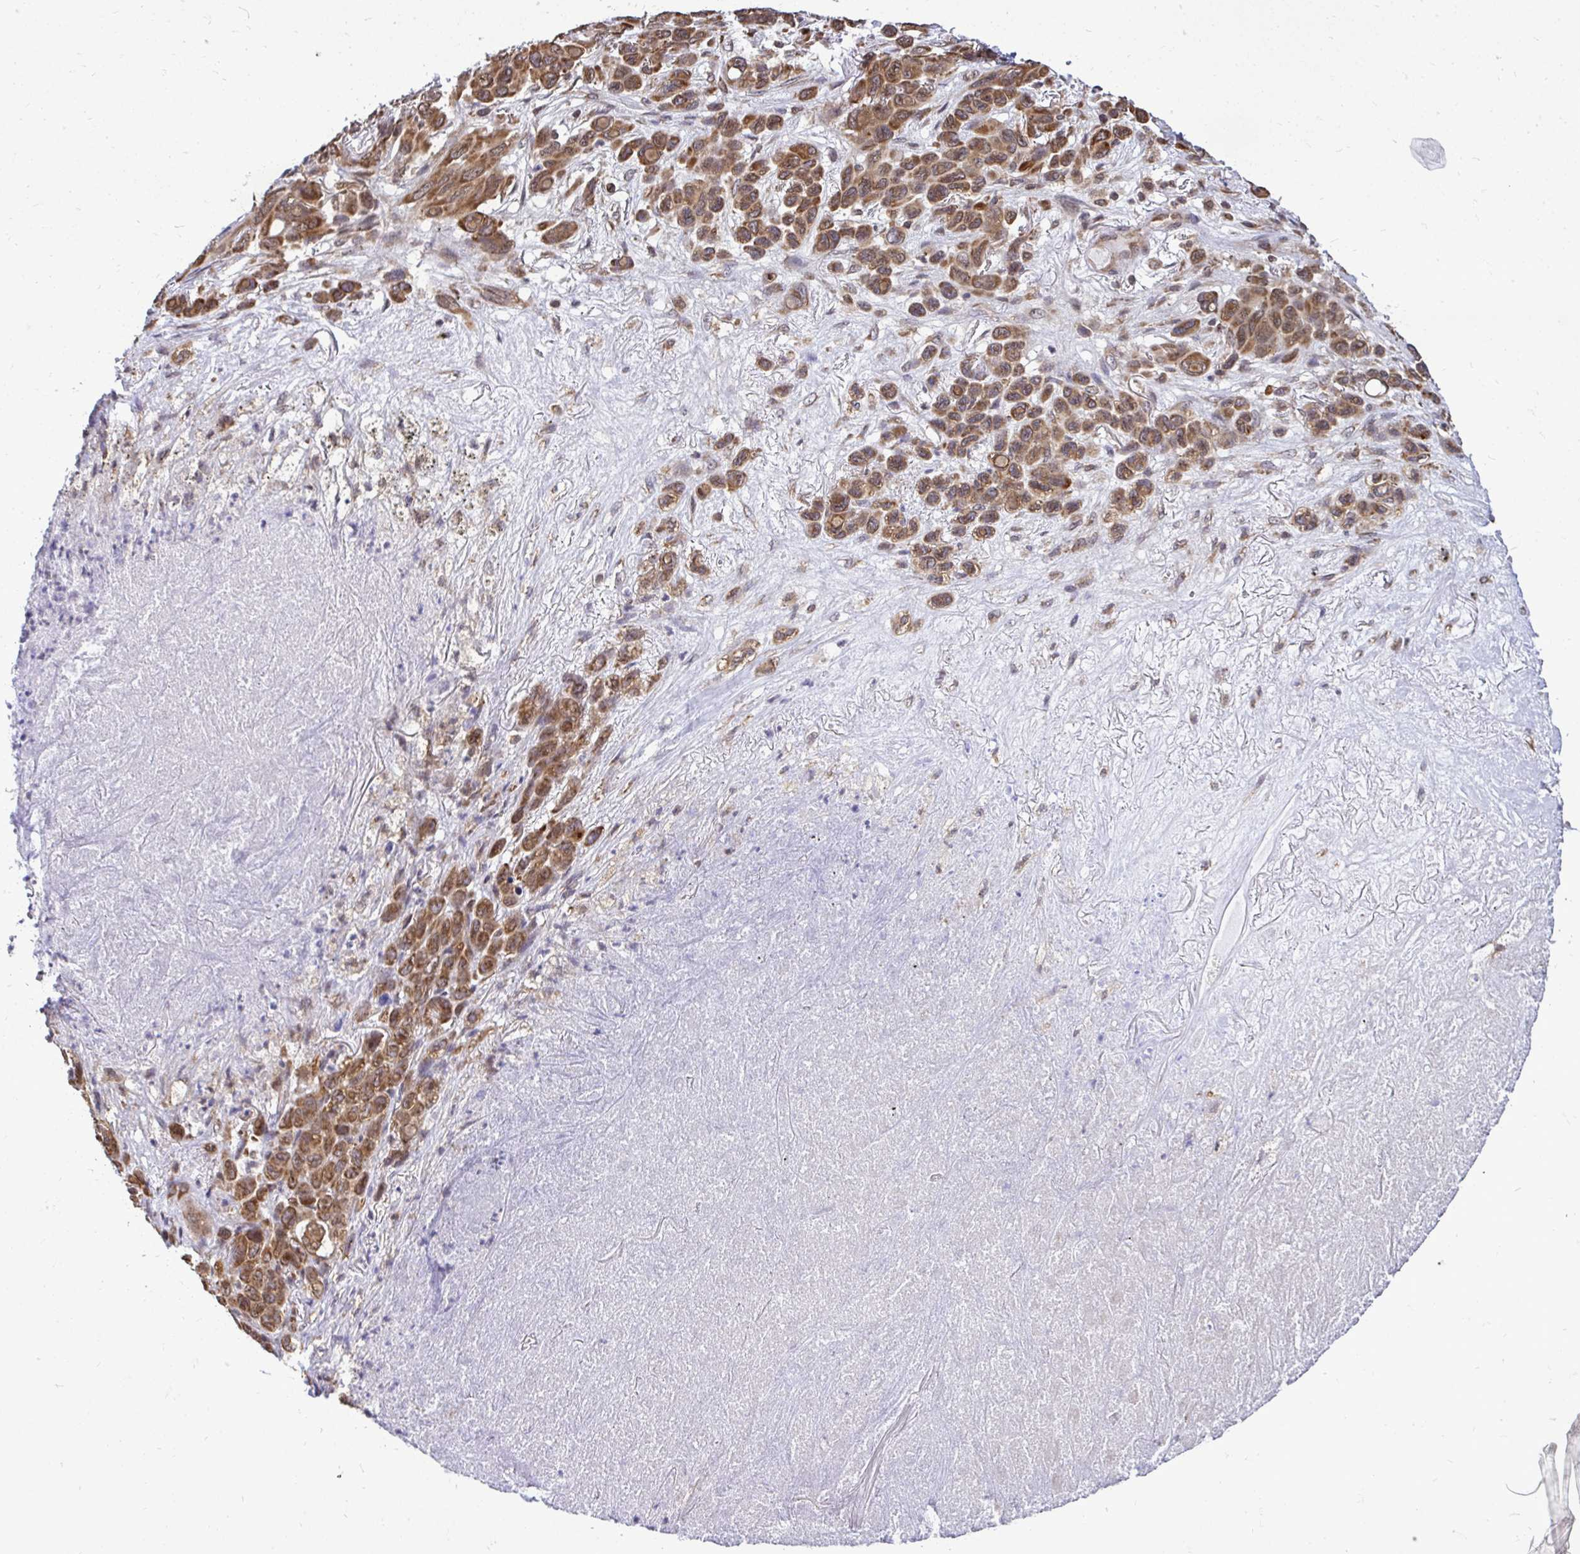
{"staining": {"intensity": "moderate", "quantity": ">75%", "location": "cytoplasmic/membranous"}, "tissue": "melanoma", "cell_type": "Tumor cells", "image_type": "cancer", "snomed": [{"axis": "morphology", "description": "Malignant melanoma, Metastatic site"}, {"axis": "topography", "description": "Lung"}], "caption": "Human malignant melanoma (metastatic site) stained with a brown dye exhibits moderate cytoplasmic/membranous positive expression in about >75% of tumor cells.", "gene": "FMR1", "patient": {"sex": "male", "age": 48}}